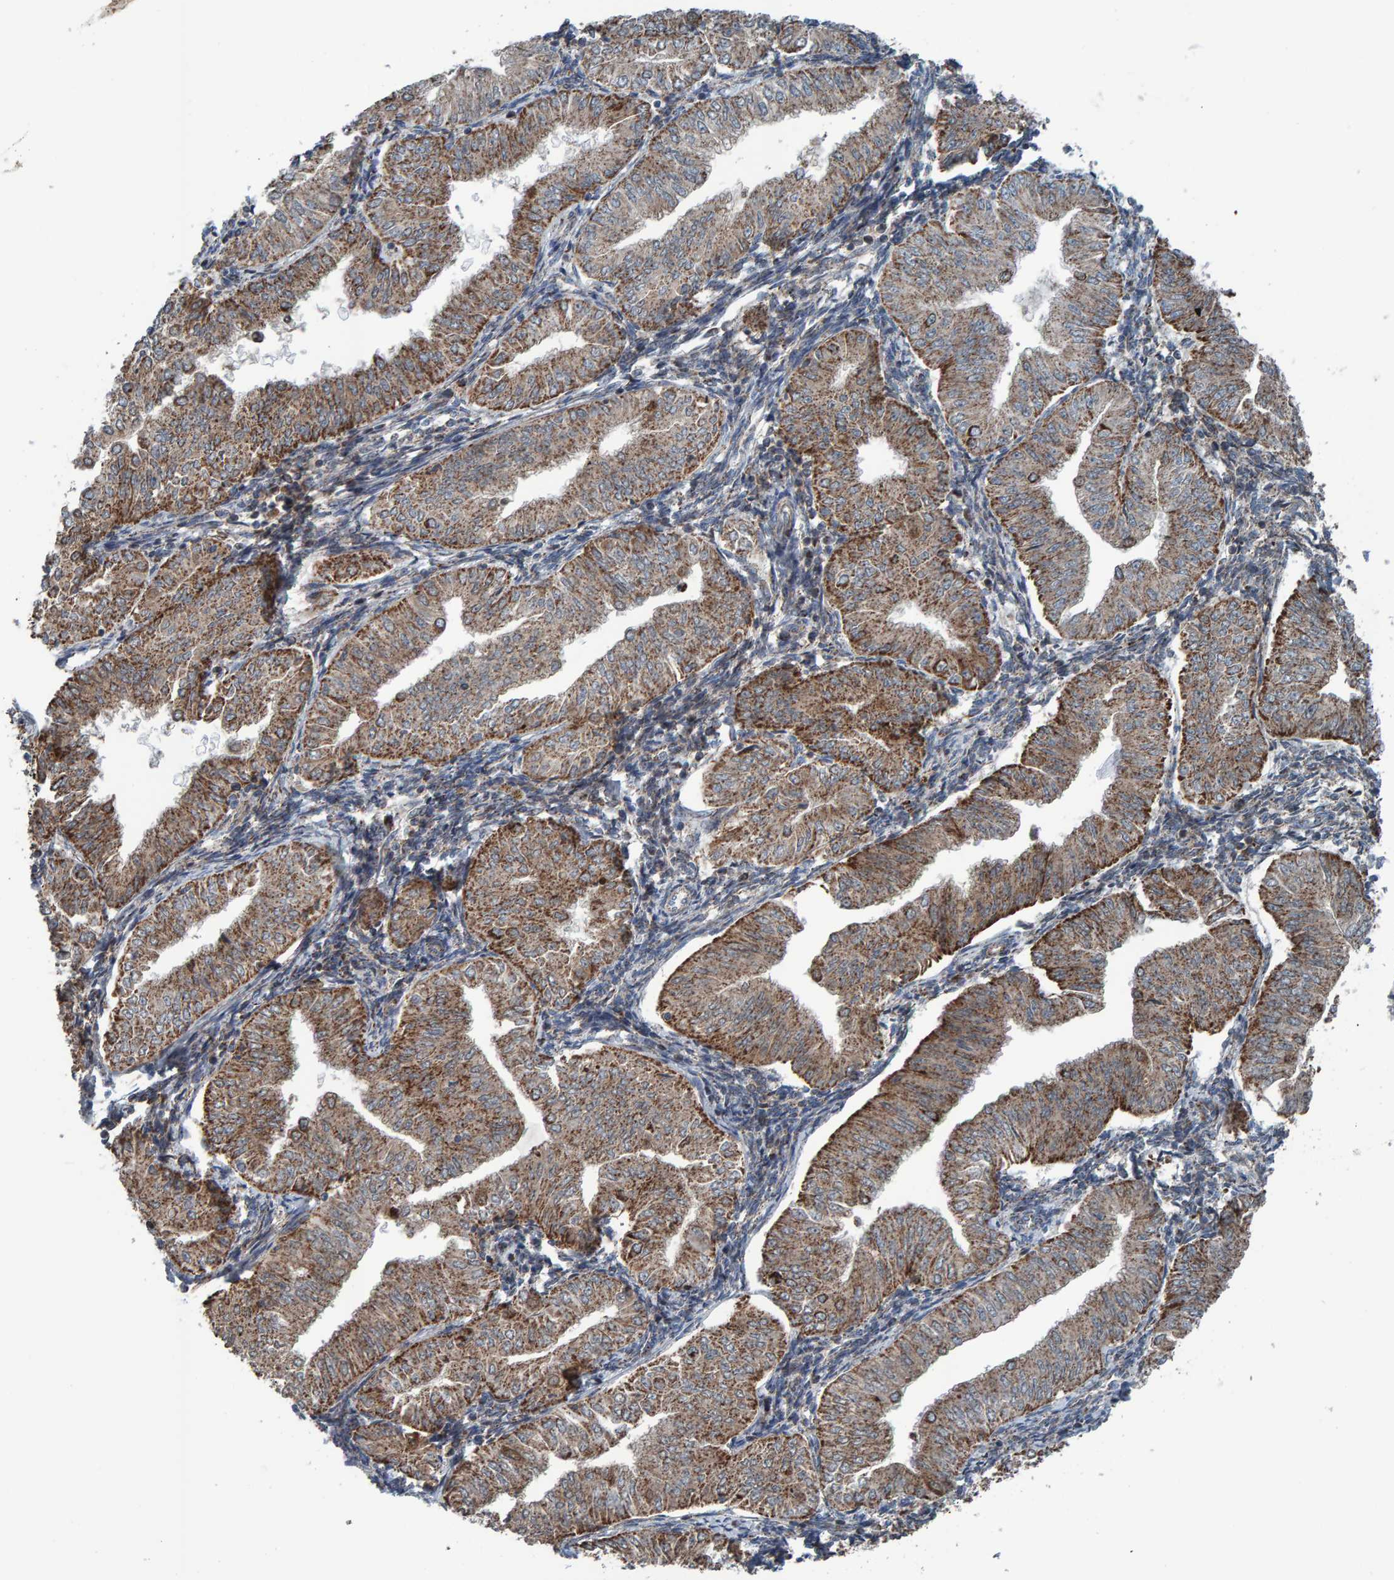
{"staining": {"intensity": "moderate", "quantity": "25%-75%", "location": "cytoplasmic/membranous"}, "tissue": "endometrial cancer", "cell_type": "Tumor cells", "image_type": "cancer", "snomed": [{"axis": "morphology", "description": "Normal tissue, NOS"}, {"axis": "morphology", "description": "Adenocarcinoma, NOS"}, {"axis": "topography", "description": "Endometrium"}], "caption": "A brown stain shows moderate cytoplasmic/membranous staining of a protein in endometrial cancer (adenocarcinoma) tumor cells.", "gene": "ZNF48", "patient": {"sex": "female", "age": 53}}